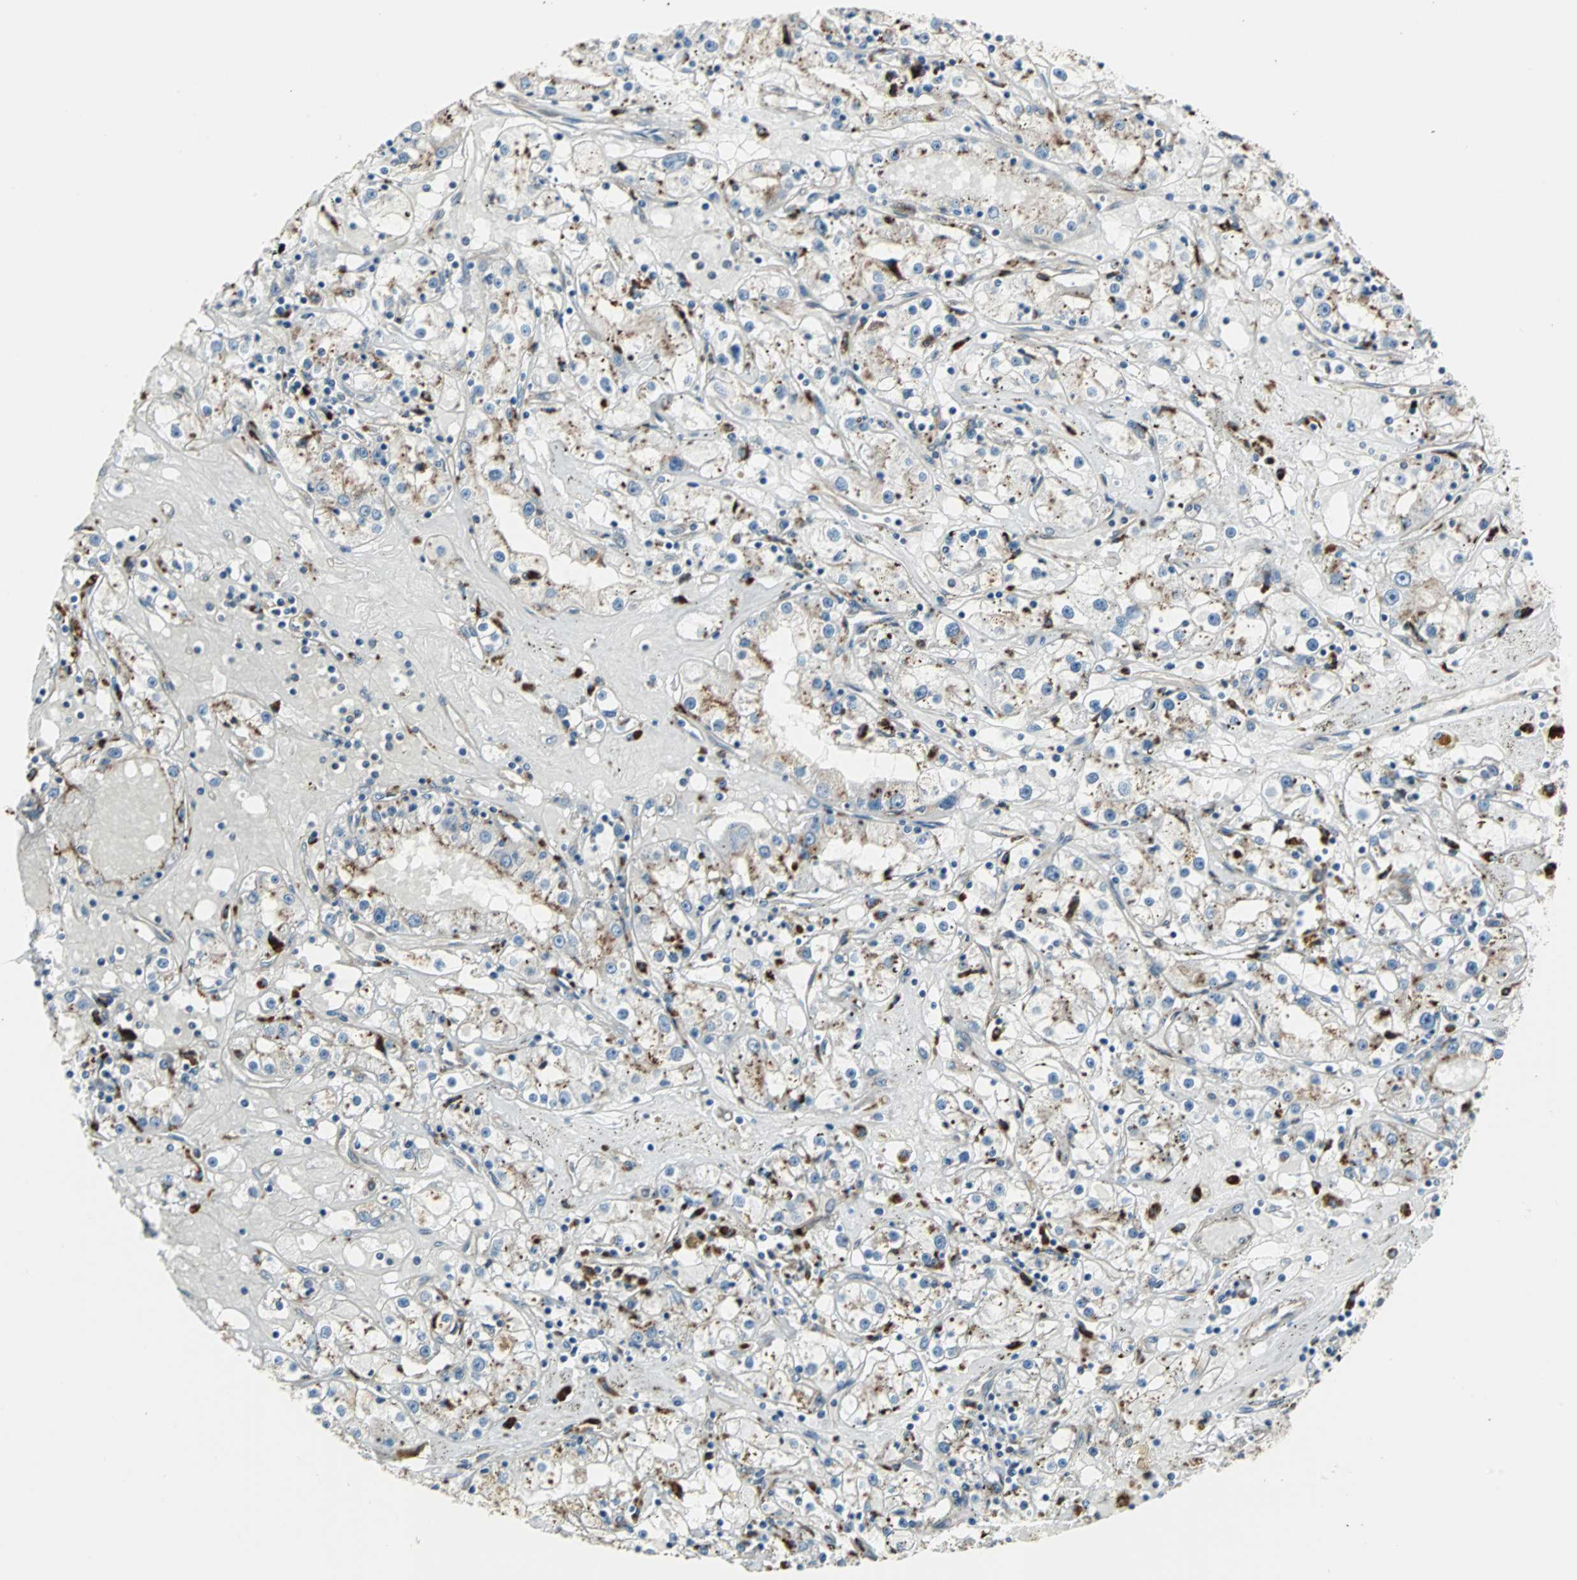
{"staining": {"intensity": "weak", "quantity": "<25%", "location": "cytoplasmic/membranous"}, "tissue": "renal cancer", "cell_type": "Tumor cells", "image_type": "cancer", "snomed": [{"axis": "morphology", "description": "Adenocarcinoma, NOS"}, {"axis": "topography", "description": "Kidney"}], "caption": "This is an immunohistochemistry image of human adenocarcinoma (renal). There is no positivity in tumor cells.", "gene": "RELA", "patient": {"sex": "male", "age": 56}}